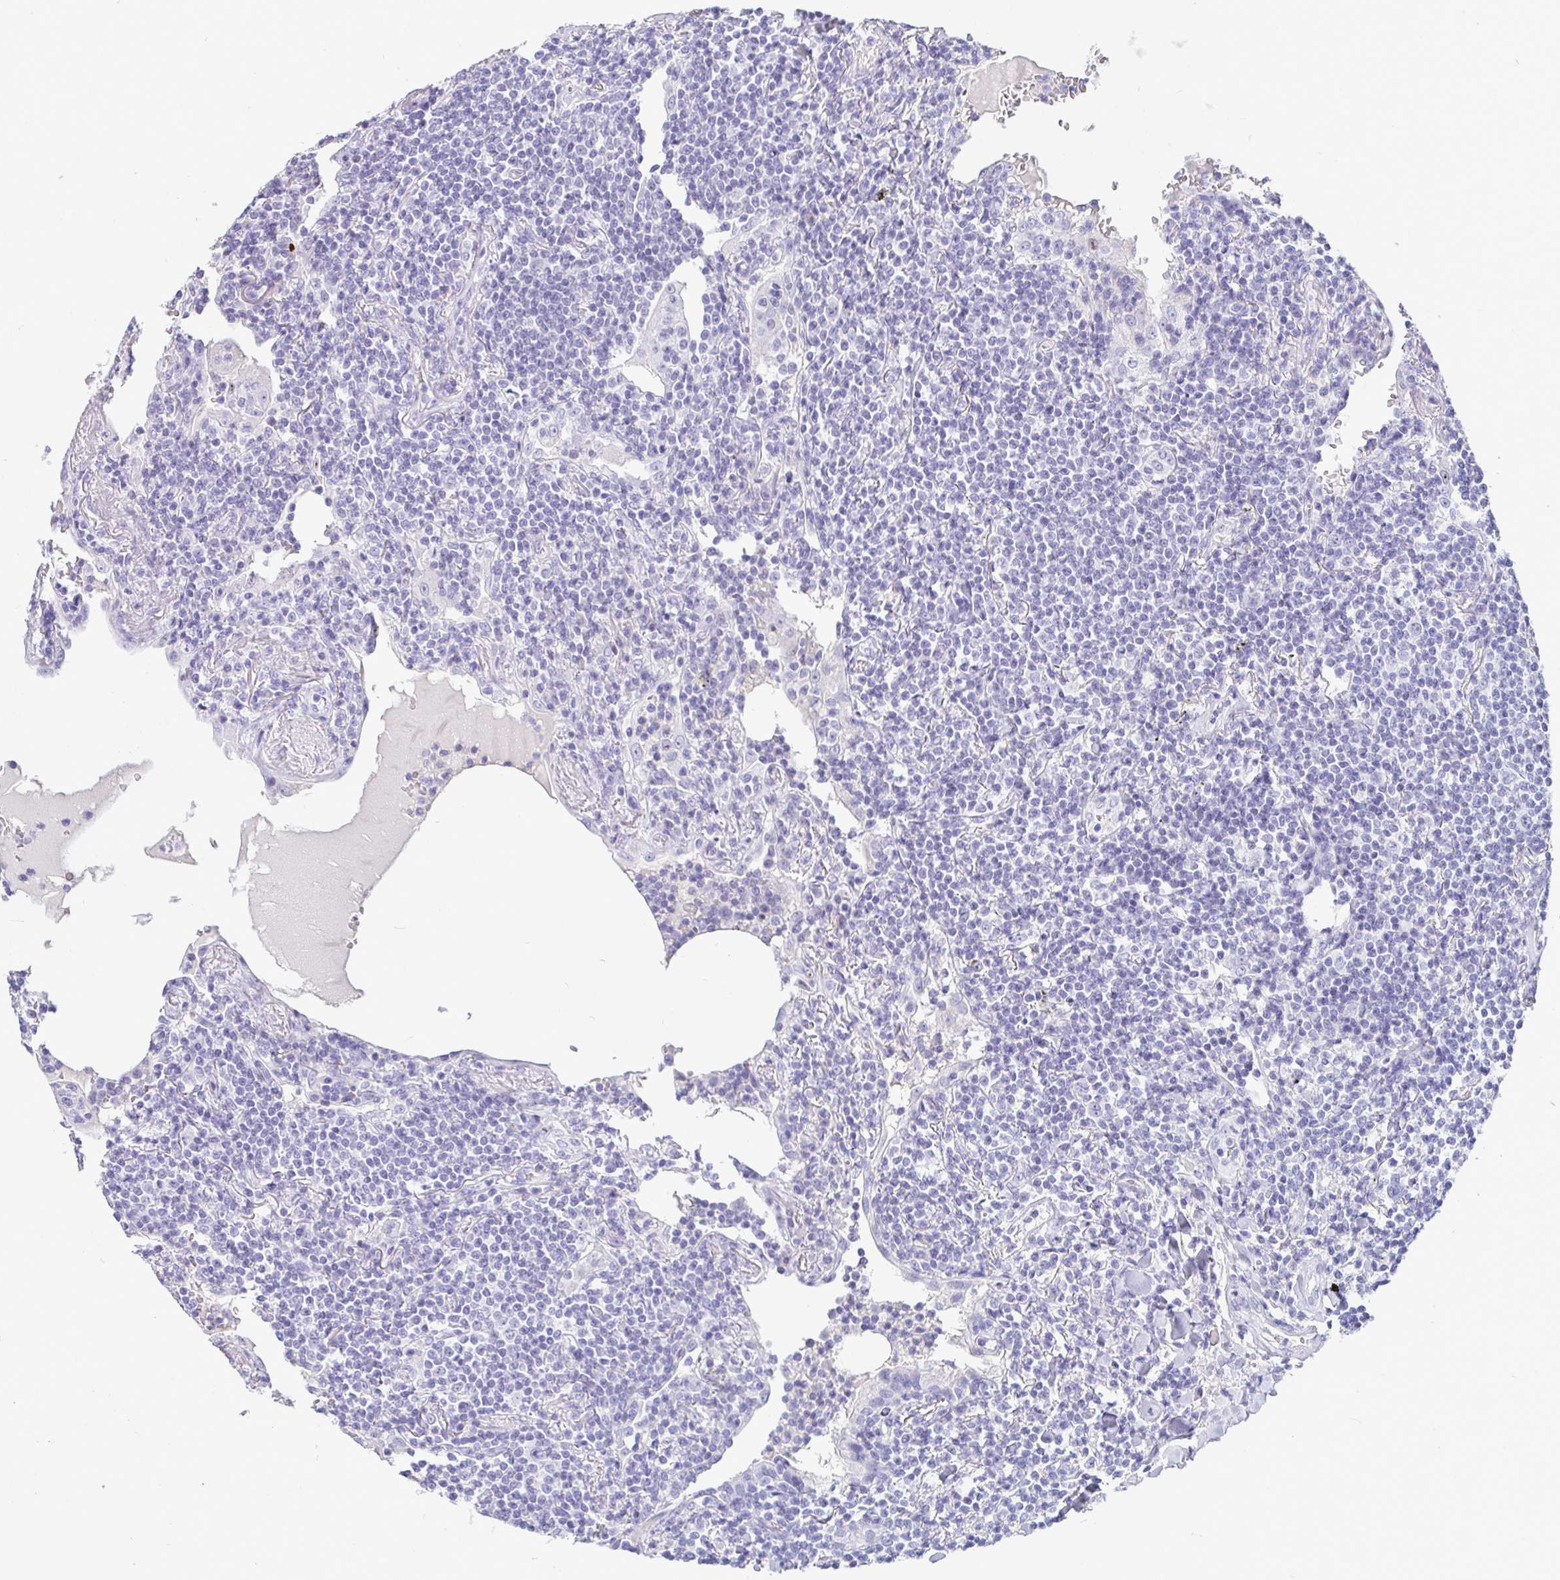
{"staining": {"intensity": "negative", "quantity": "none", "location": "none"}, "tissue": "lymphoma", "cell_type": "Tumor cells", "image_type": "cancer", "snomed": [{"axis": "morphology", "description": "Malignant lymphoma, non-Hodgkin's type, Low grade"}, {"axis": "topography", "description": "Lung"}], "caption": "An immunohistochemistry histopathology image of low-grade malignant lymphoma, non-Hodgkin's type is shown. There is no staining in tumor cells of low-grade malignant lymphoma, non-Hodgkin's type. (DAB (3,3'-diaminobenzidine) immunohistochemistry (IHC) with hematoxylin counter stain).", "gene": "TMEM241", "patient": {"sex": "female", "age": 71}}